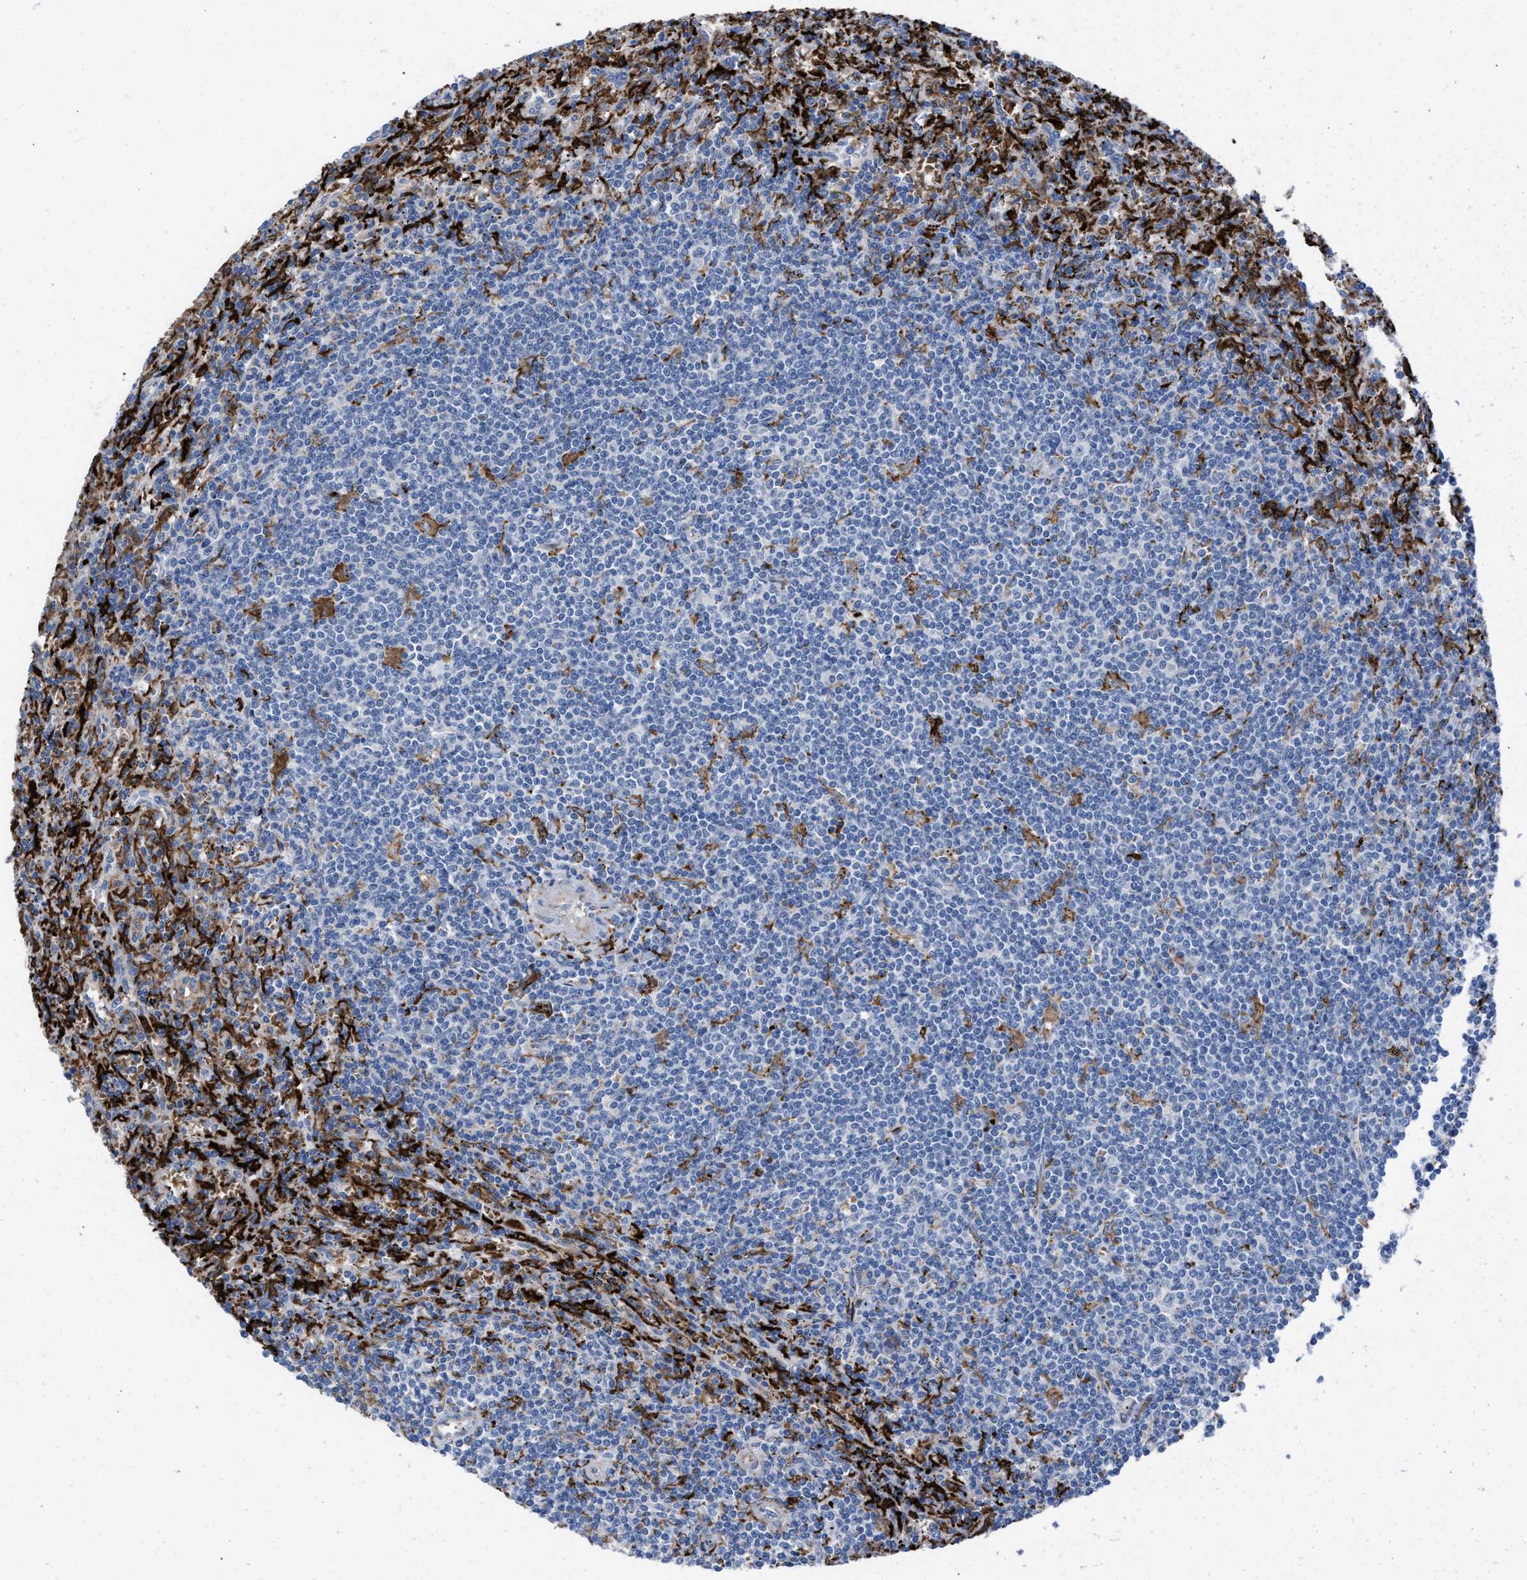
{"staining": {"intensity": "negative", "quantity": "none", "location": "none"}, "tissue": "lymphoma", "cell_type": "Tumor cells", "image_type": "cancer", "snomed": [{"axis": "morphology", "description": "Malignant lymphoma, non-Hodgkin's type, Low grade"}, {"axis": "topography", "description": "Spleen"}], "caption": "Immunohistochemical staining of human low-grade malignant lymphoma, non-Hodgkin's type exhibits no significant staining in tumor cells.", "gene": "SLC47A1", "patient": {"sex": "male", "age": 76}}